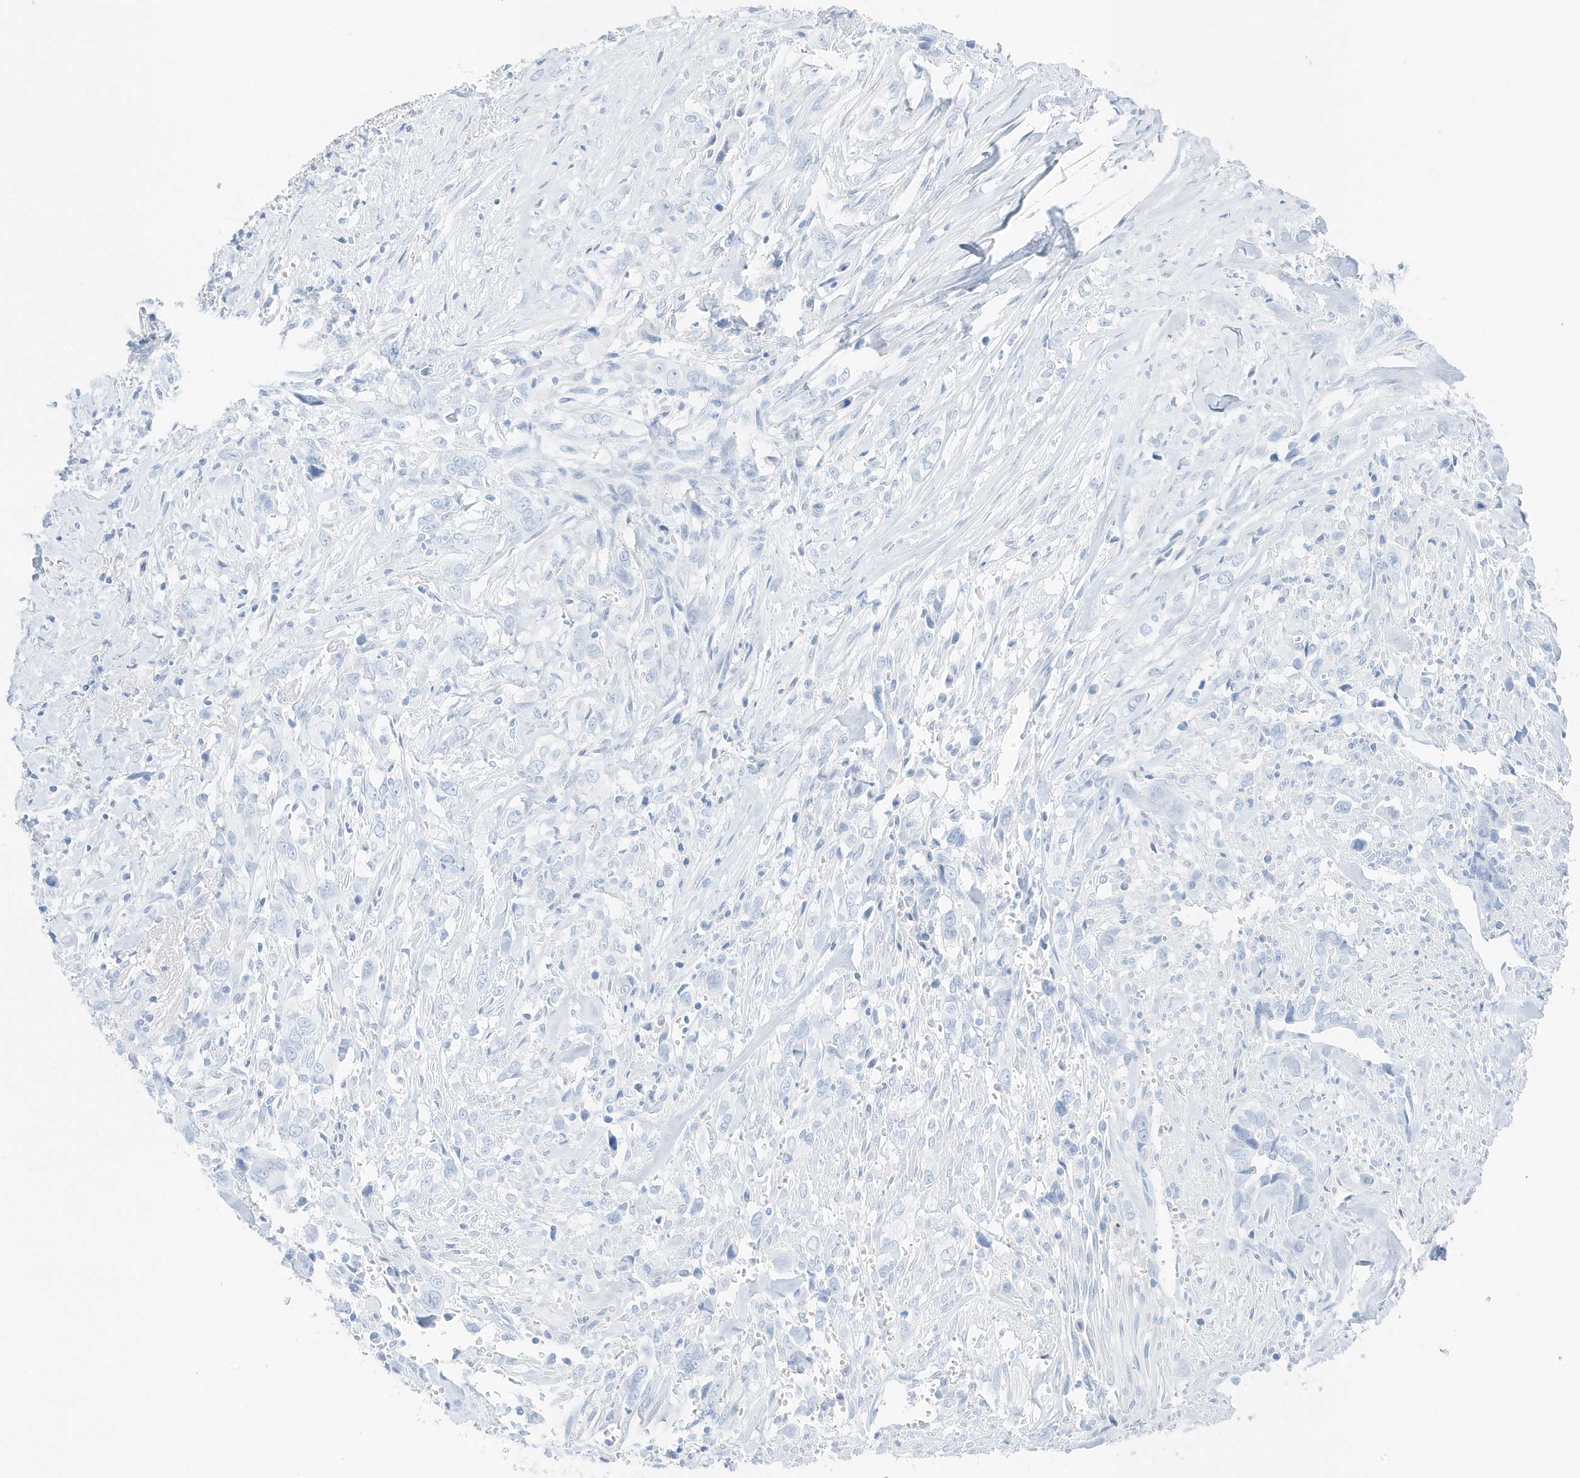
{"staining": {"intensity": "negative", "quantity": "none", "location": "none"}, "tissue": "liver cancer", "cell_type": "Tumor cells", "image_type": "cancer", "snomed": [{"axis": "morphology", "description": "Cholangiocarcinoma"}, {"axis": "topography", "description": "Liver"}], "caption": "The micrograph shows no significant staining in tumor cells of cholangiocarcinoma (liver).", "gene": "SLC22A13", "patient": {"sex": "female", "age": 79}}